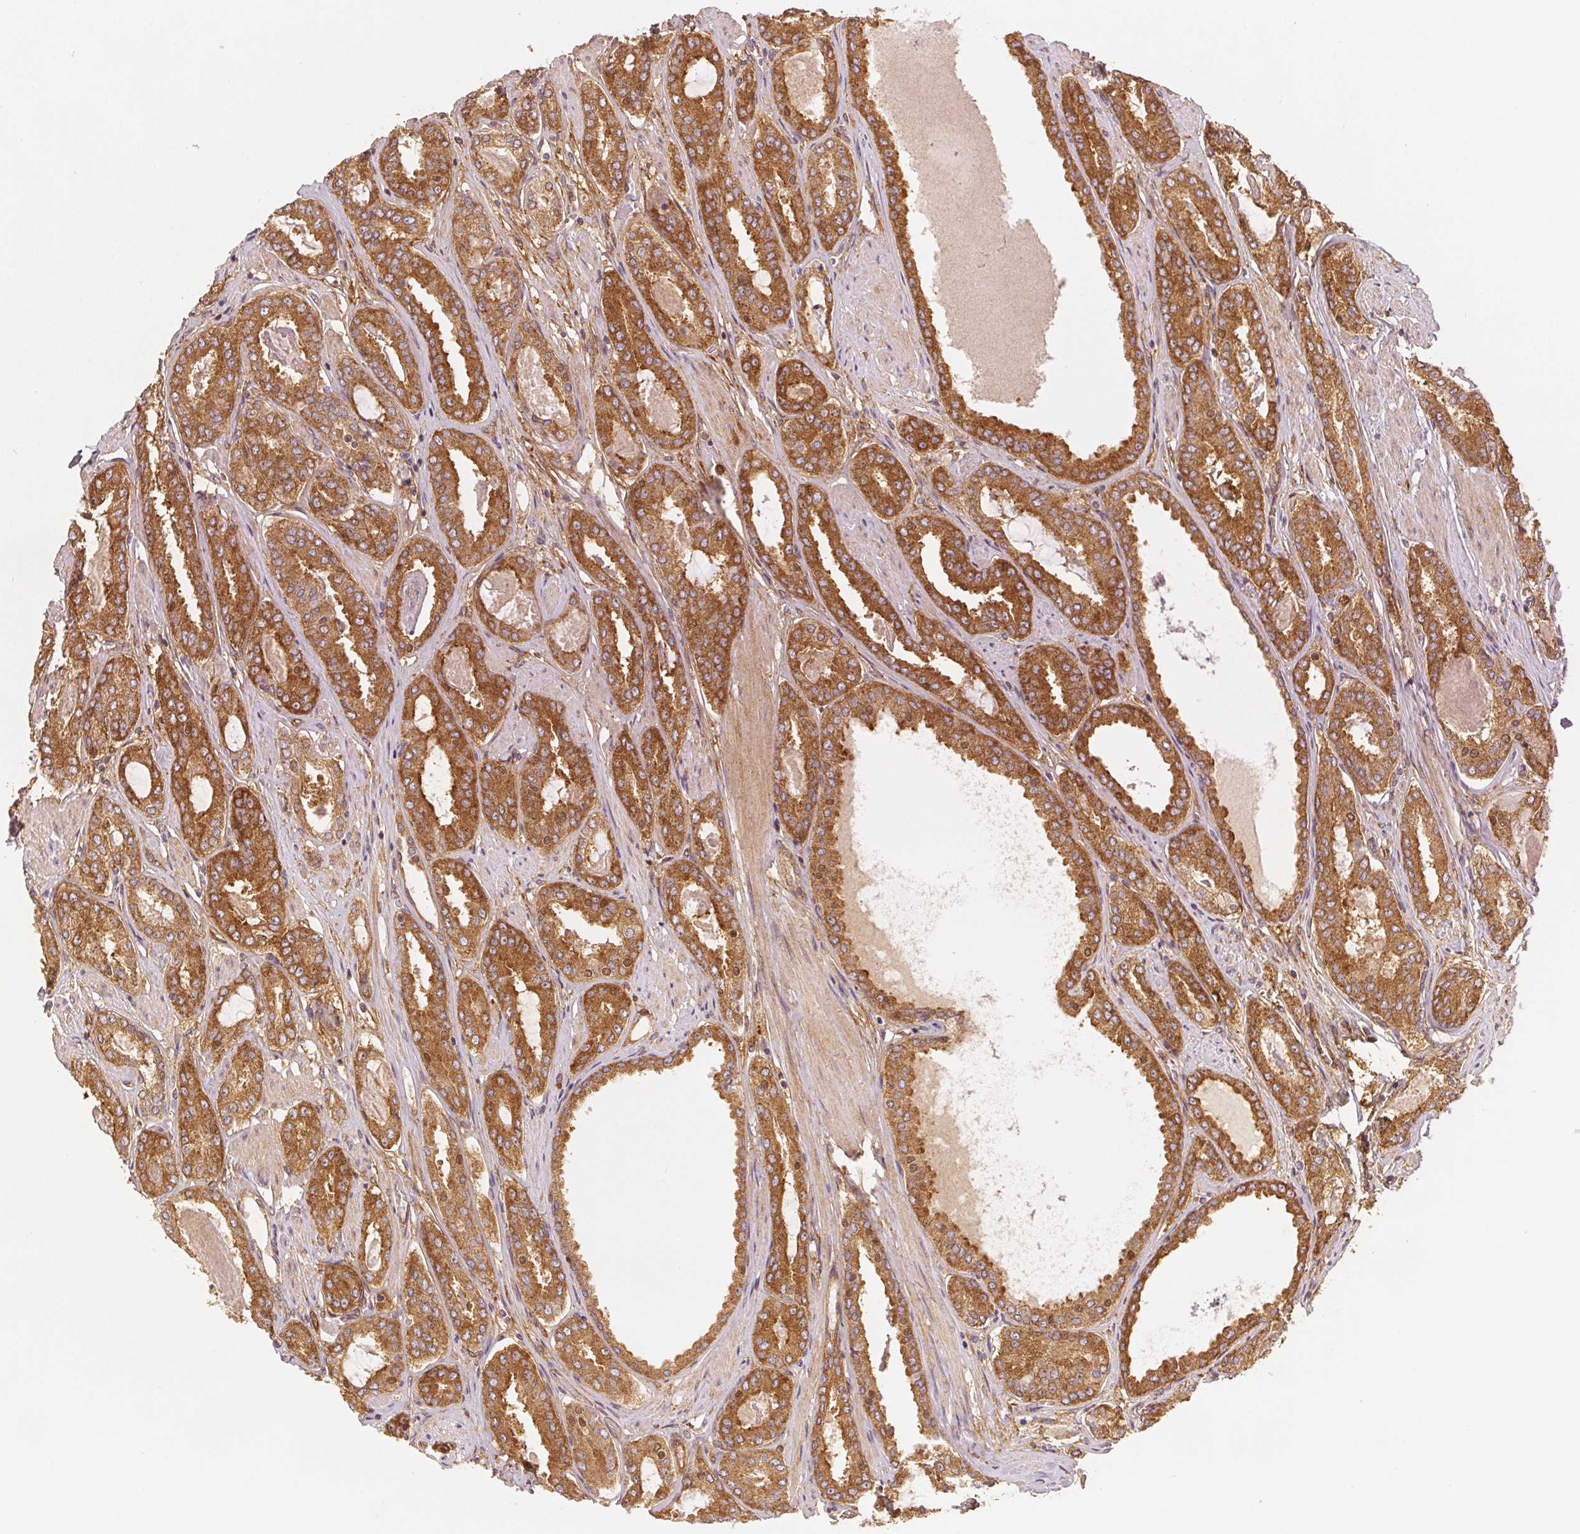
{"staining": {"intensity": "strong", "quantity": ">75%", "location": "cytoplasmic/membranous"}, "tissue": "prostate cancer", "cell_type": "Tumor cells", "image_type": "cancer", "snomed": [{"axis": "morphology", "description": "Adenocarcinoma, High grade"}, {"axis": "topography", "description": "Prostate"}], "caption": "A micrograph showing strong cytoplasmic/membranous expression in approximately >75% of tumor cells in prostate adenocarcinoma (high-grade), as visualized by brown immunohistochemical staining.", "gene": "DIAPH2", "patient": {"sex": "male", "age": 63}}